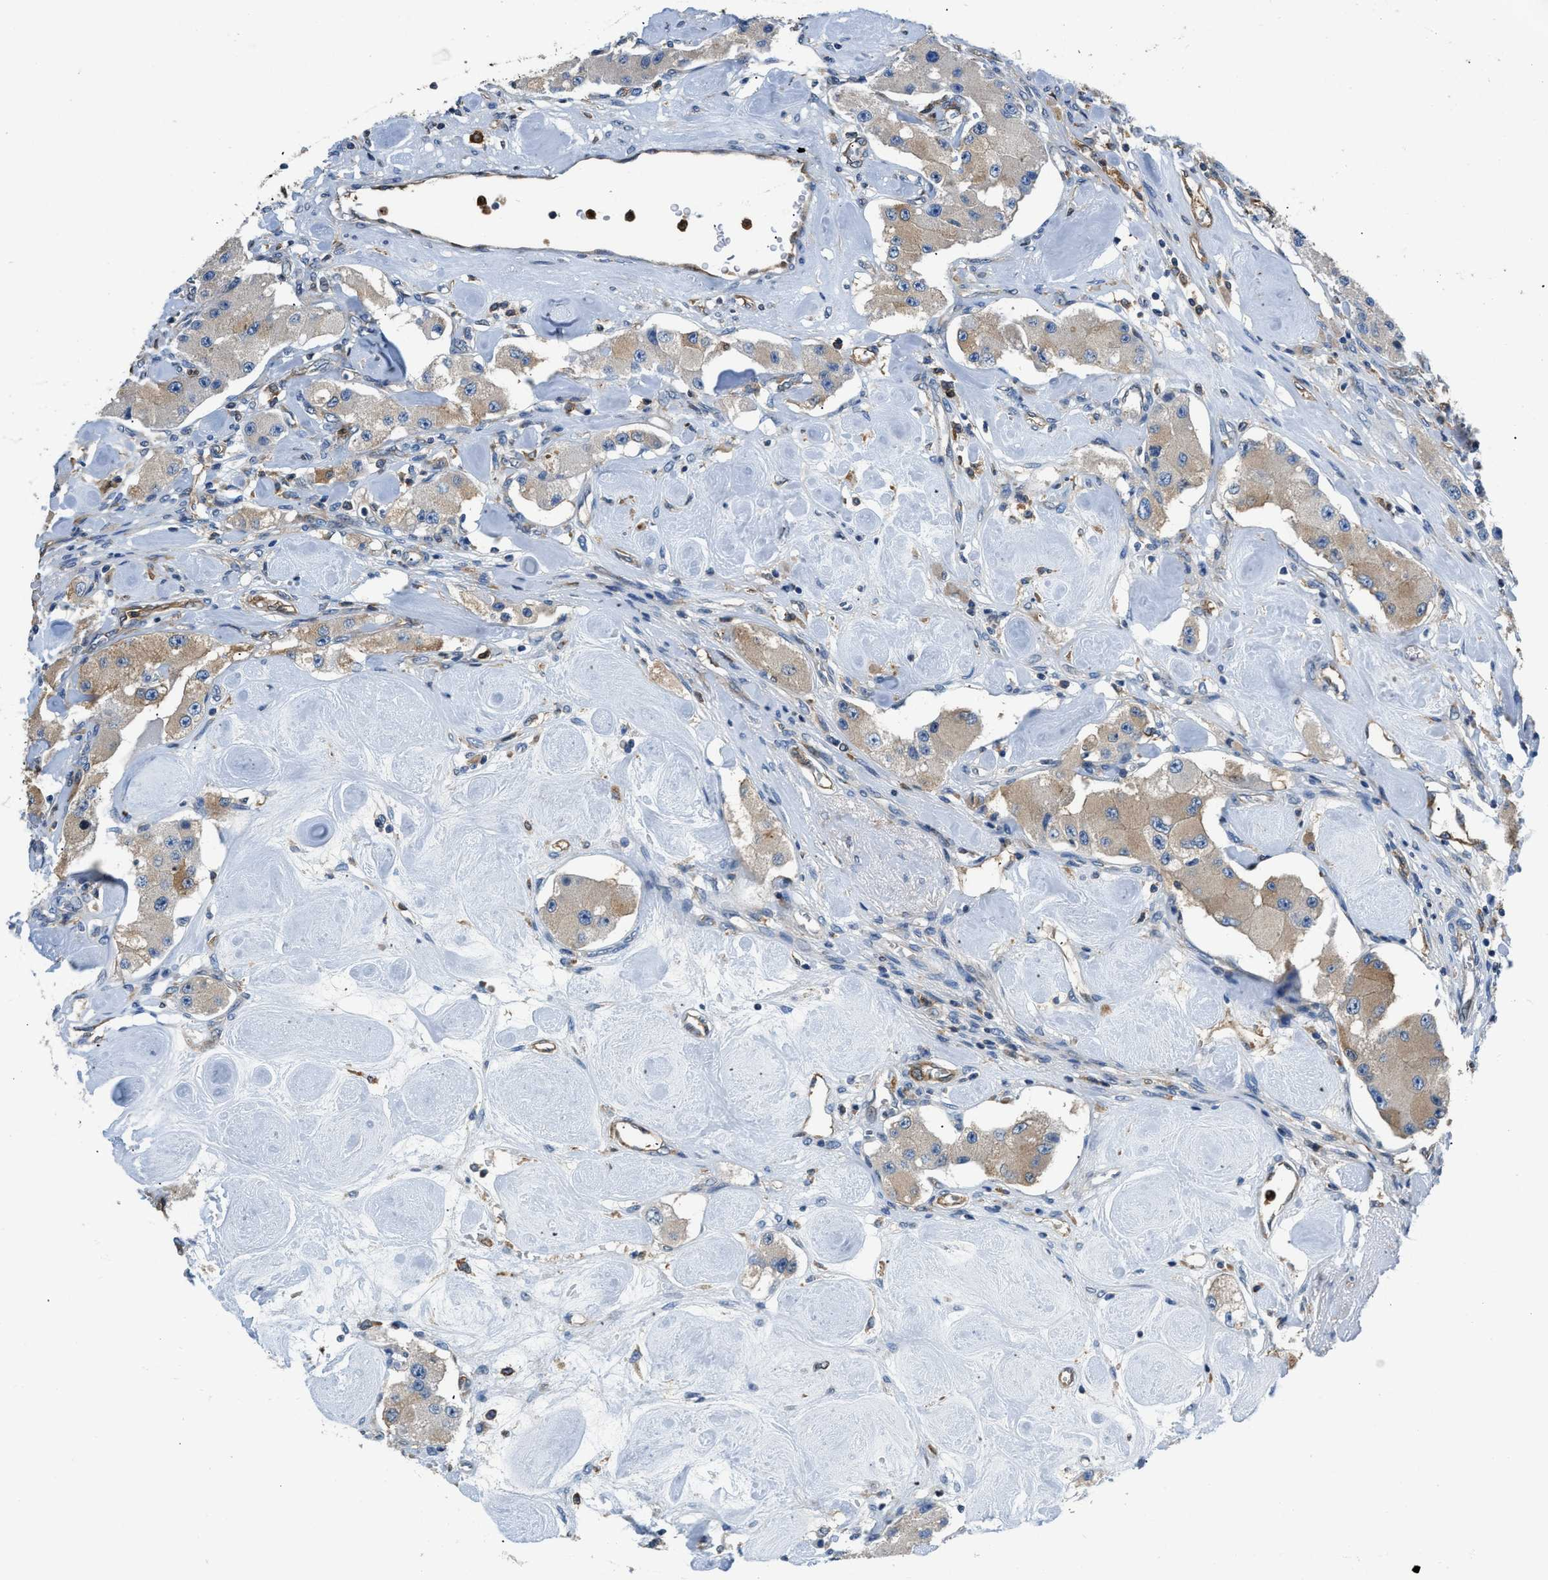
{"staining": {"intensity": "moderate", "quantity": "<25%", "location": "cytoplasmic/membranous"}, "tissue": "carcinoid", "cell_type": "Tumor cells", "image_type": "cancer", "snomed": [{"axis": "morphology", "description": "Carcinoid, malignant, NOS"}, {"axis": "topography", "description": "Pancreas"}], "caption": "This is a photomicrograph of immunohistochemistry (IHC) staining of malignant carcinoid, which shows moderate staining in the cytoplasmic/membranous of tumor cells.", "gene": "PKM", "patient": {"sex": "male", "age": 41}}